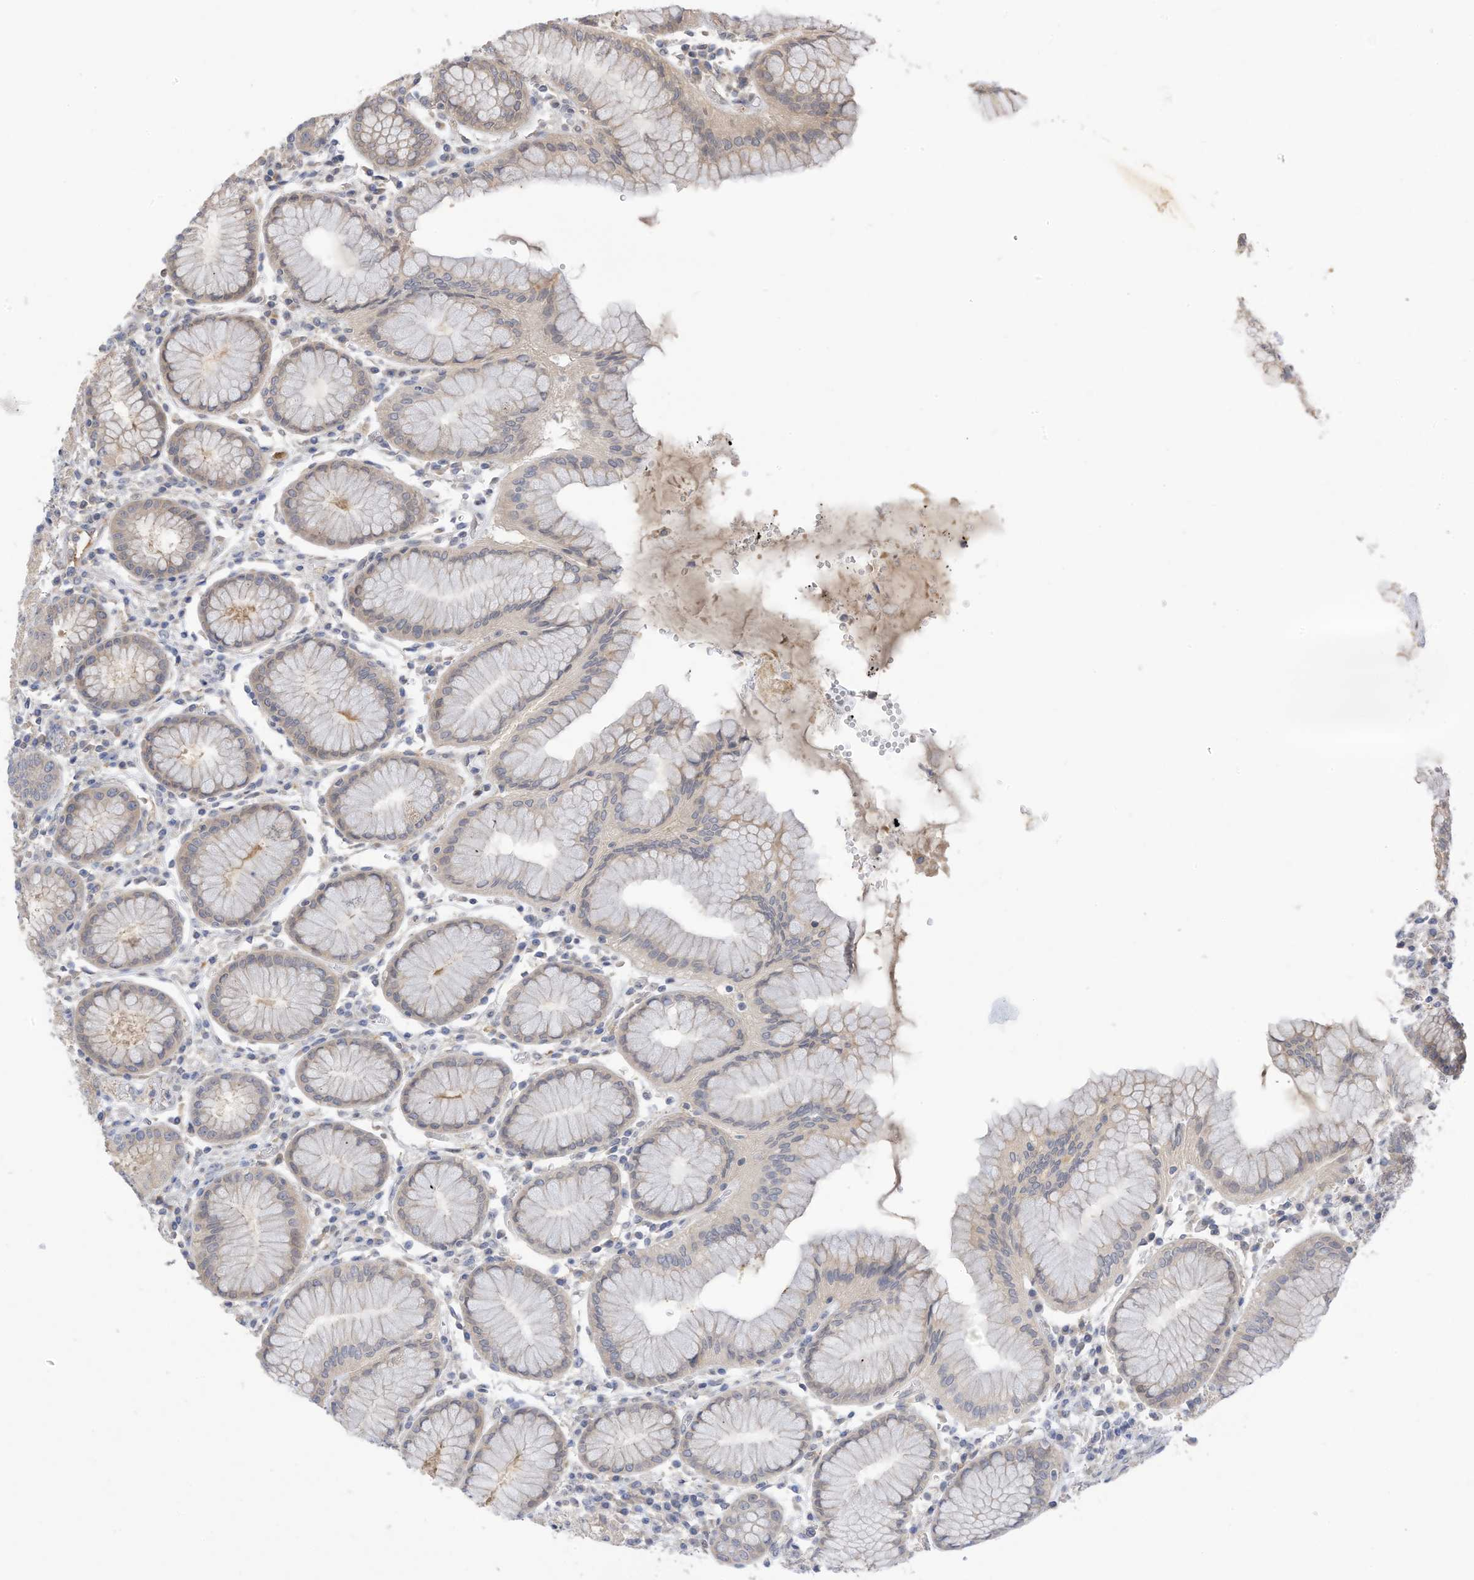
{"staining": {"intensity": "weak", "quantity": "<25%", "location": "cytoplasmic/membranous"}, "tissue": "stomach", "cell_type": "Glandular cells", "image_type": "normal", "snomed": [{"axis": "morphology", "description": "Normal tissue, NOS"}, {"axis": "topography", "description": "Stomach"}, {"axis": "topography", "description": "Stomach, lower"}], "caption": "Protein analysis of normal stomach exhibits no significant positivity in glandular cells.", "gene": "REC8", "patient": {"sex": "female", "age": 56}}